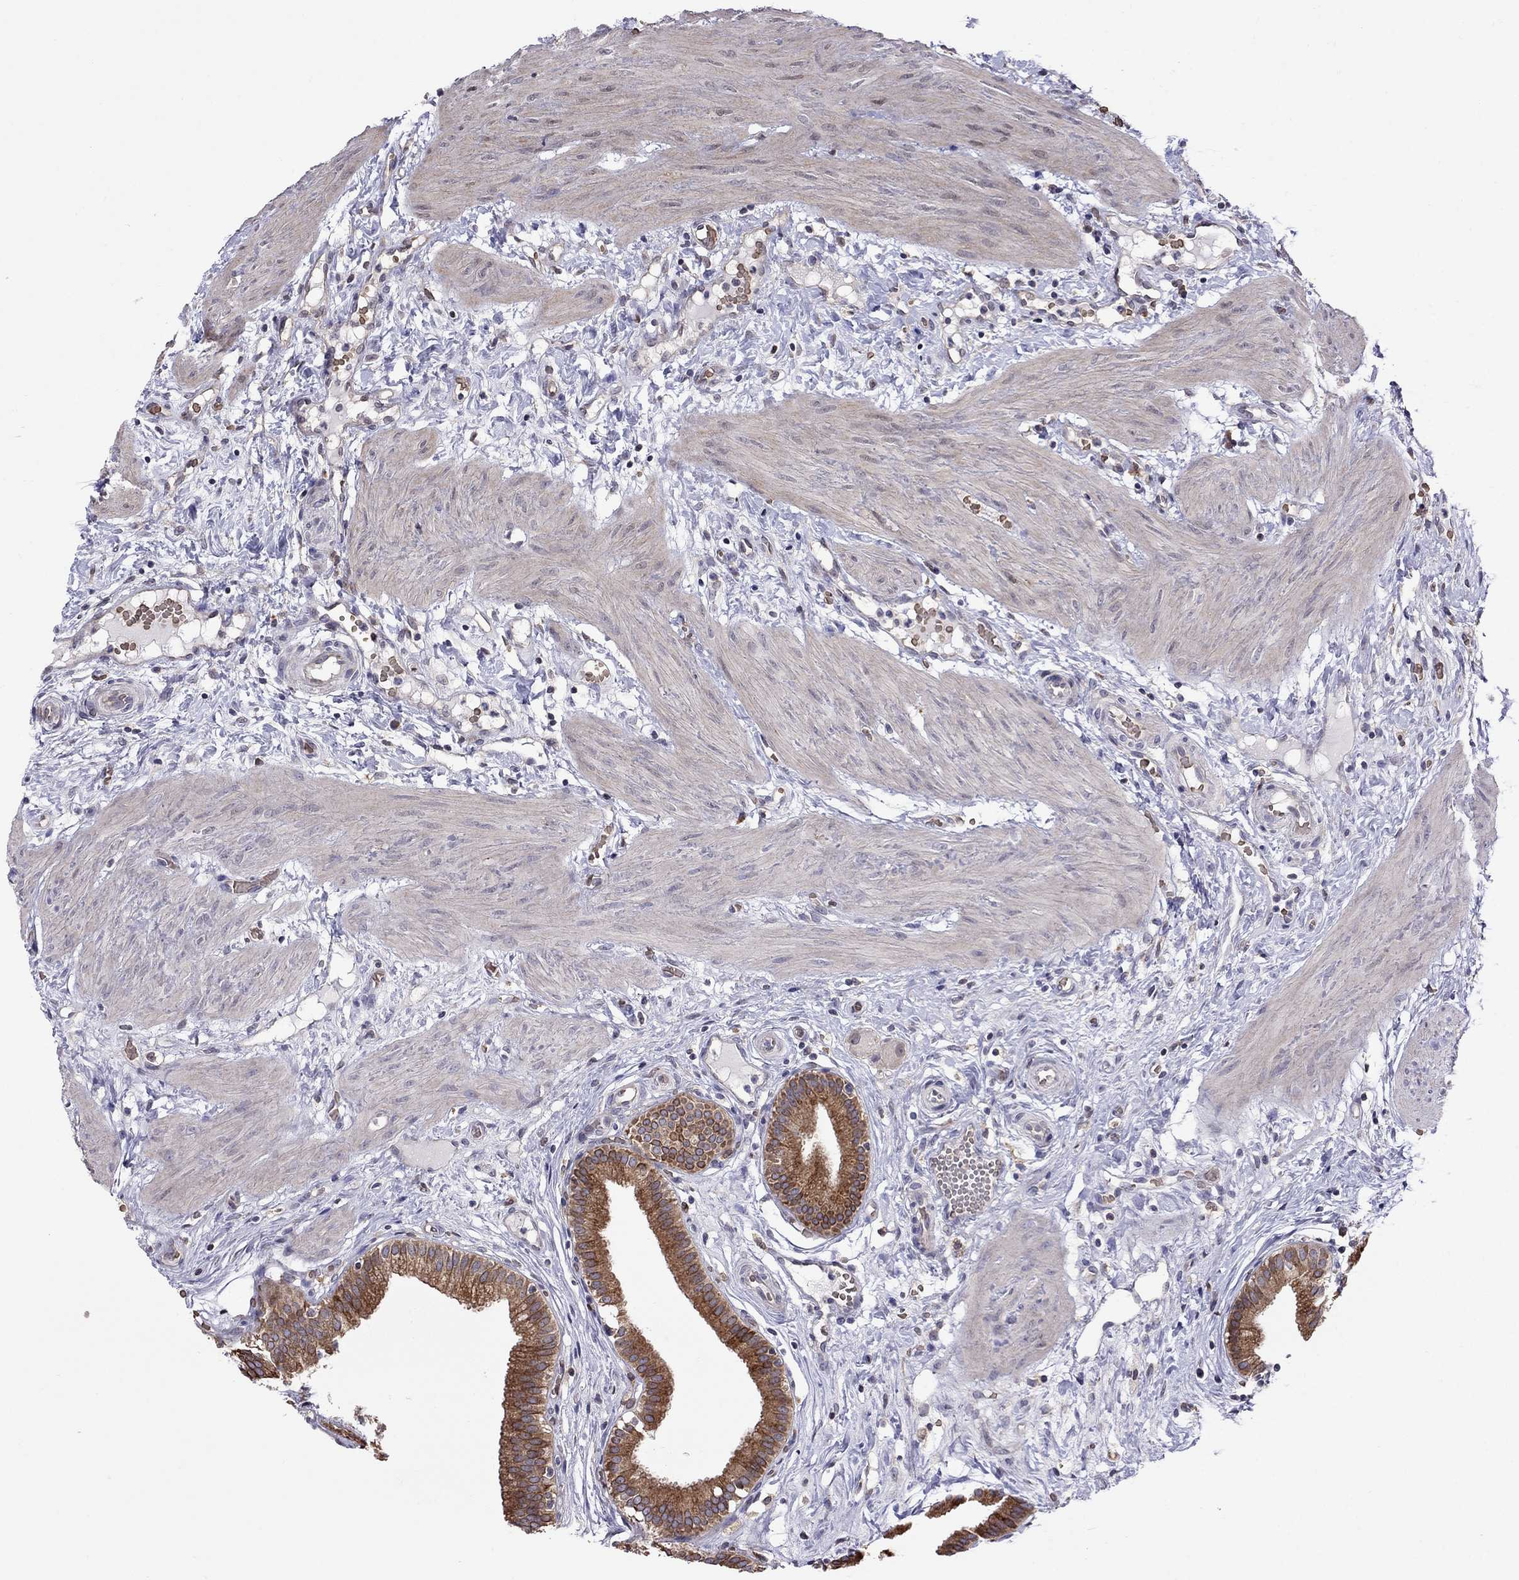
{"staining": {"intensity": "strong", "quantity": "25%-75%", "location": "cytoplasmic/membranous"}, "tissue": "gallbladder", "cell_type": "Glandular cells", "image_type": "normal", "snomed": [{"axis": "morphology", "description": "Normal tissue, NOS"}, {"axis": "topography", "description": "Gallbladder"}], "caption": "Brown immunohistochemical staining in normal human gallbladder demonstrates strong cytoplasmic/membranous expression in about 25%-75% of glandular cells.", "gene": "ADAM28", "patient": {"sex": "female", "age": 24}}